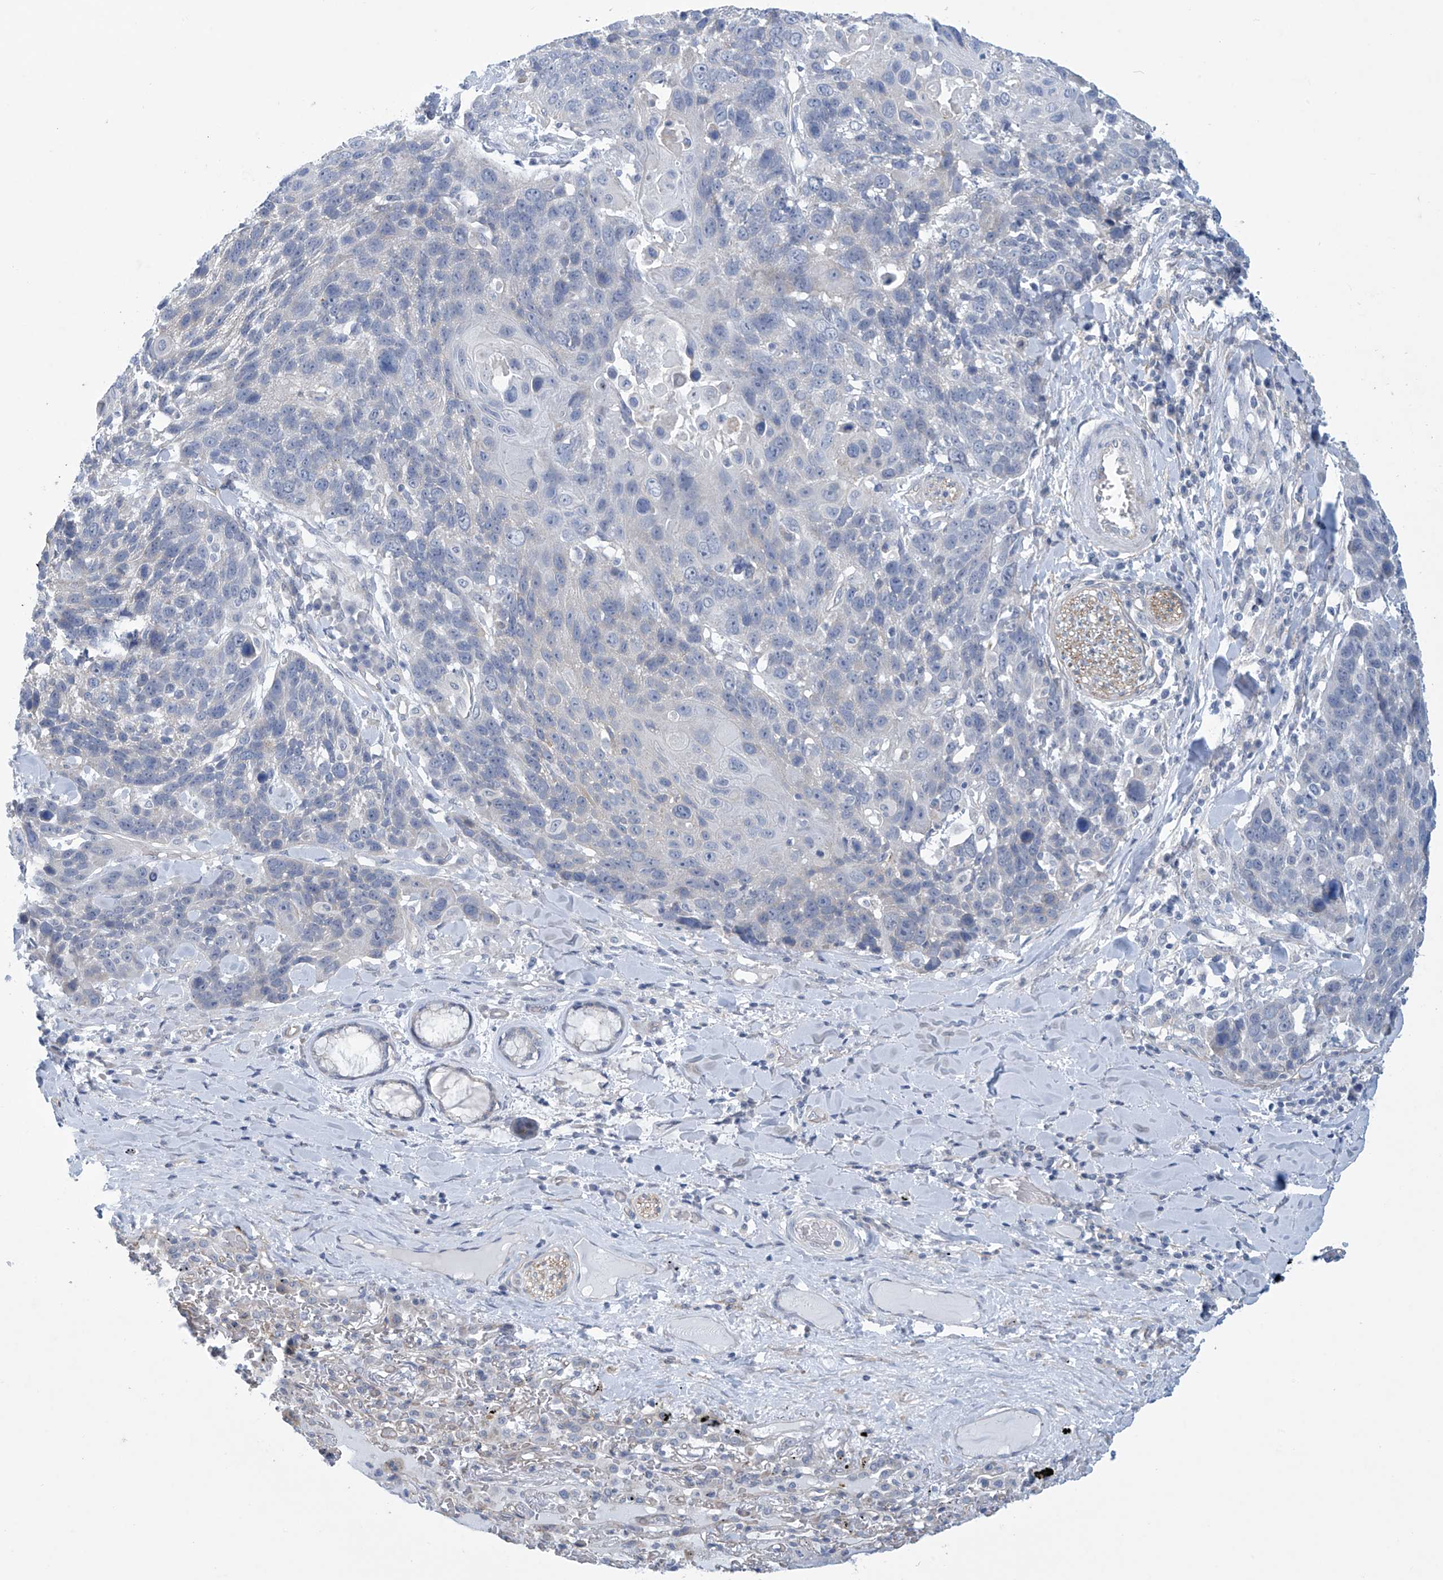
{"staining": {"intensity": "negative", "quantity": "none", "location": "none"}, "tissue": "lung cancer", "cell_type": "Tumor cells", "image_type": "cancer", "snomed": [{"axis": "morphology", "description": "Squamous cell carcinoma, NOS"}, {"axis": "topography", "description": "Lung"}], "caption": "A histopathology image of lung squamous cell carcinoma stained for a protein reveals no brown staining in tumor cells. Brightfield microscopy of IHC stained with DAB (brown) and hematoxylin (blue), captured at high magnification.", "gene": "ABHD13", "patient": {"sex": "male", "age": 66}}